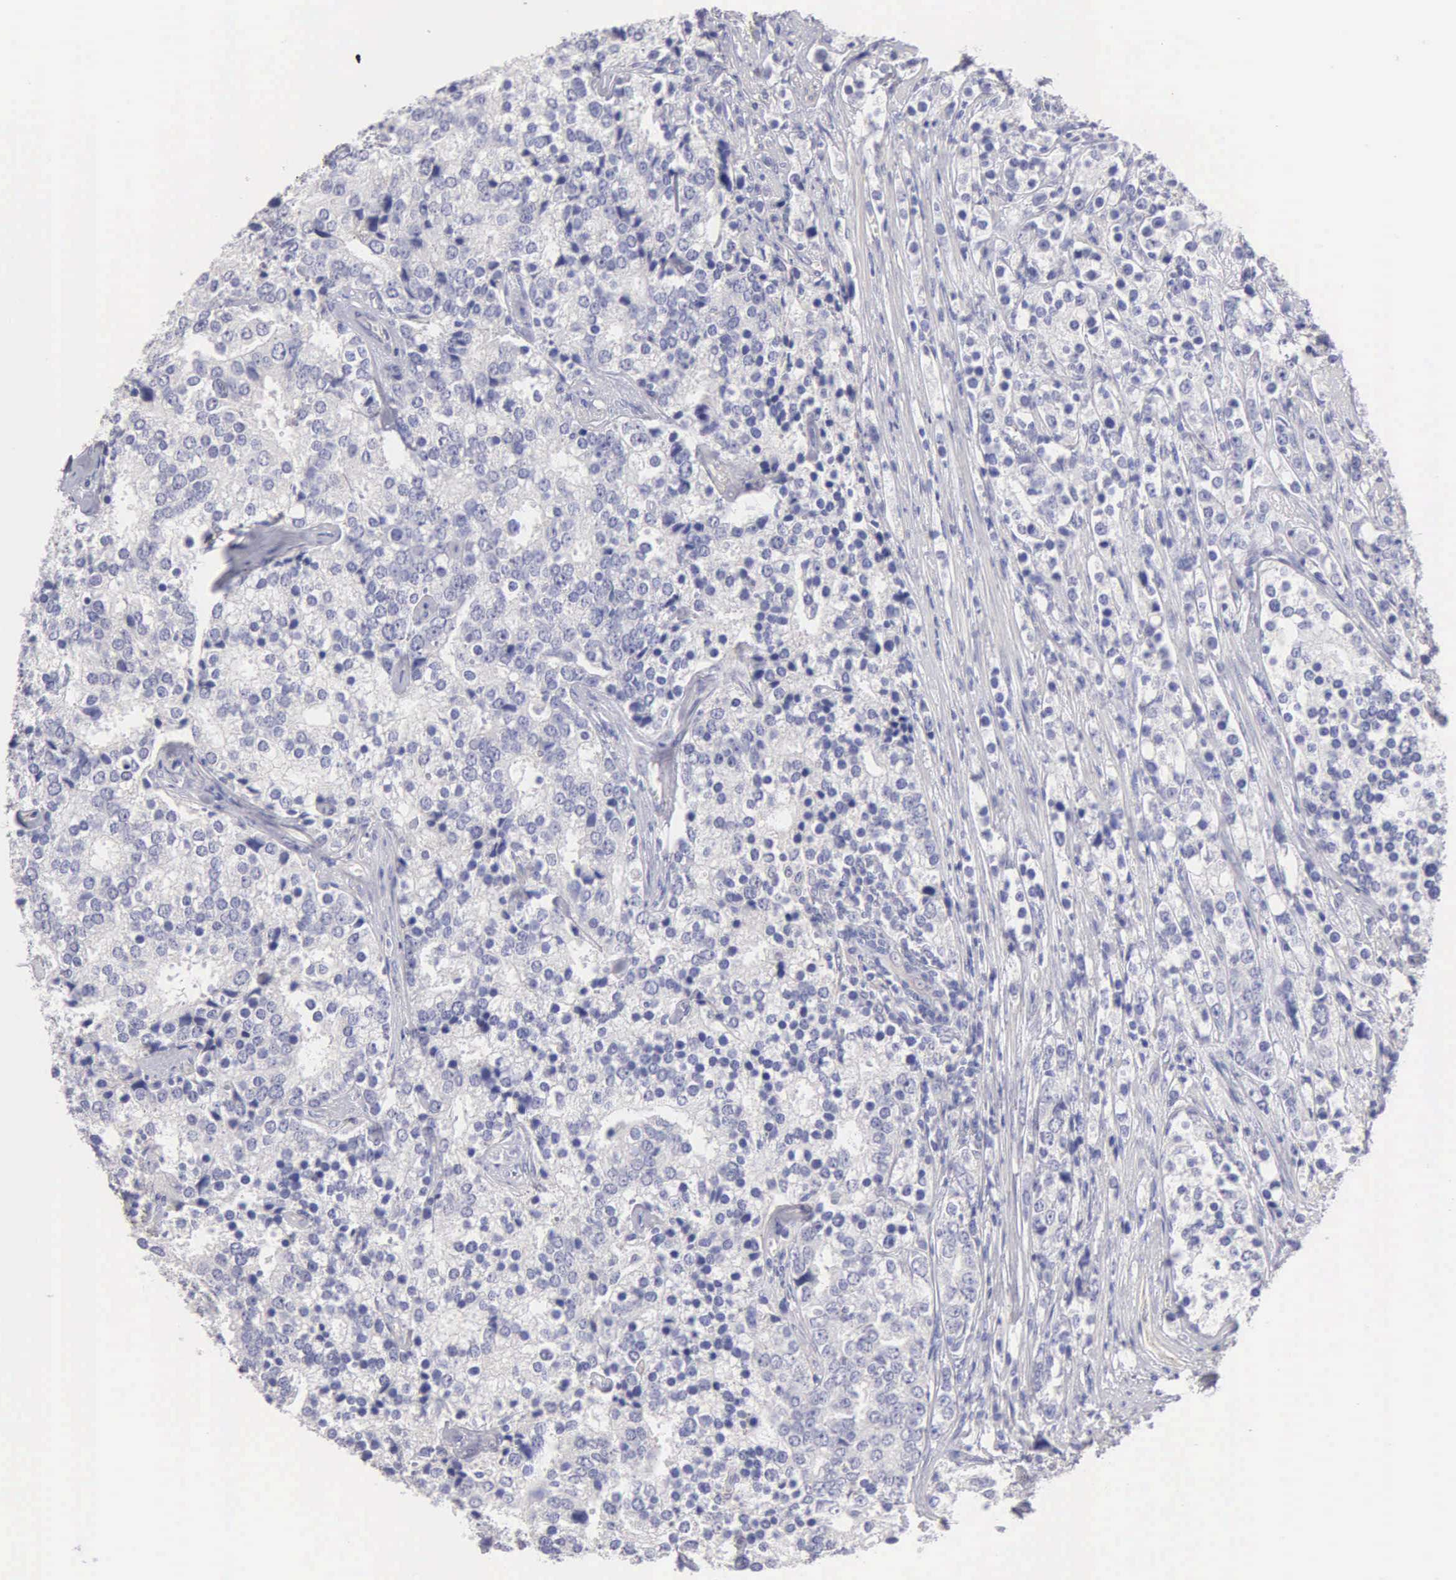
{"staining": {"intensity": "negative", "quantity": "none", "location": "none"}, "tissue": "prostate cancer", "cell_type": "Tumor cells", "image_type": "cancer", "snomed": [{"axis": "morphology", "description": "Adenocarcinoma, High grade"}, {"axis": "topography", "description": "Prostate"}], "caption": "The immunohistochemistry (IHC) histopathology image has no significant positivity in tumor cells of prostate cancer tissue.", "gene": "APP", "patient": {"sex": "male", "age": 71}}